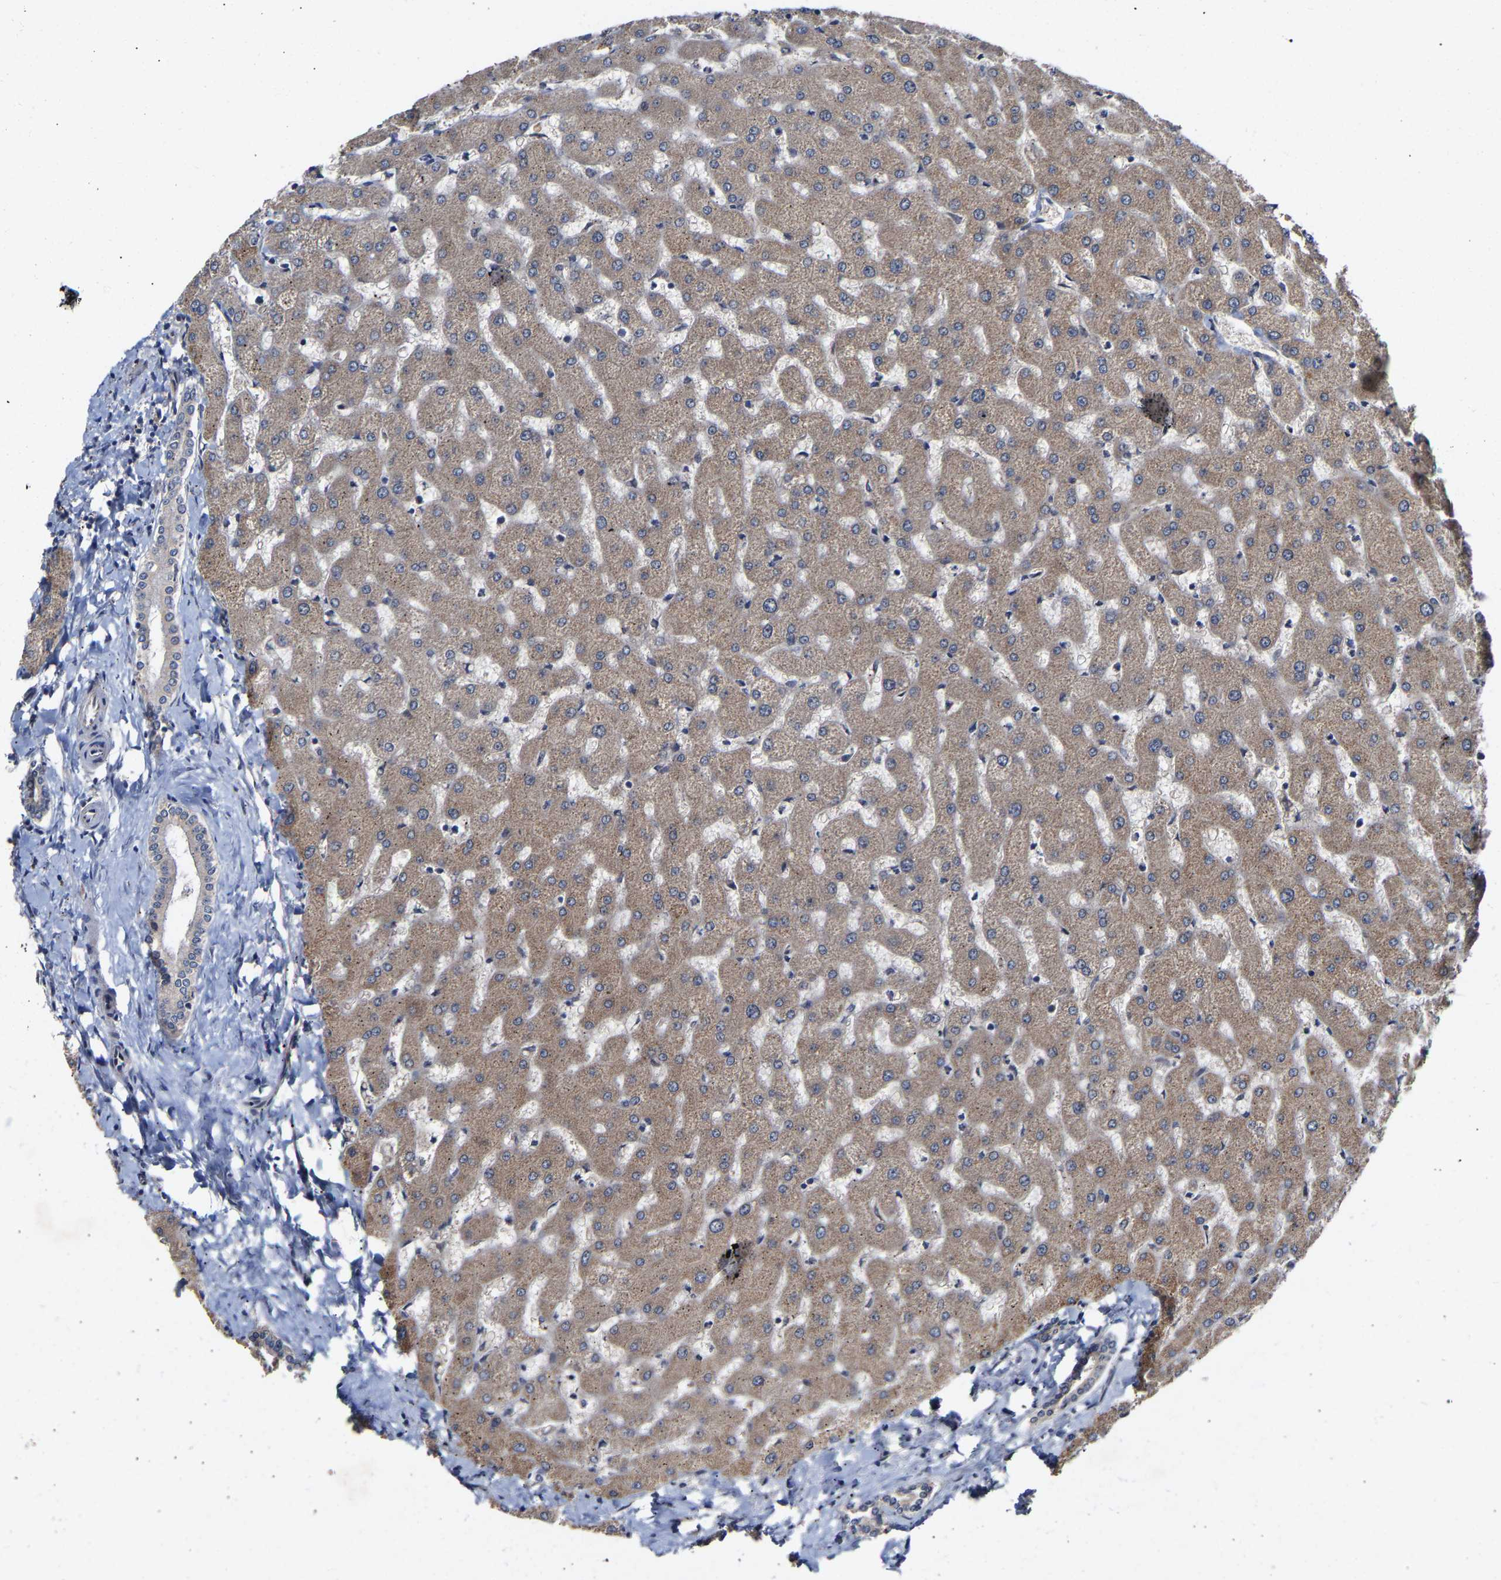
{"staining": {"intensity": "weak", "quantity": "<25%", "location": "cytoplasmic/membranous"}, "tissue": "liver", "cell_type": "Cholangiocytes", "image_type": "normal", "snomed": [{"axis": "morphology", "description": "Normal tissue, NOS"}, {"axis": "topography", "description": "Liver"}], "caption": "This is an IHC image of normal human liver. There is no staining in cholangiocytes.", "gene": "KASH5", "patient": {"sex": "female", "age": 63}}